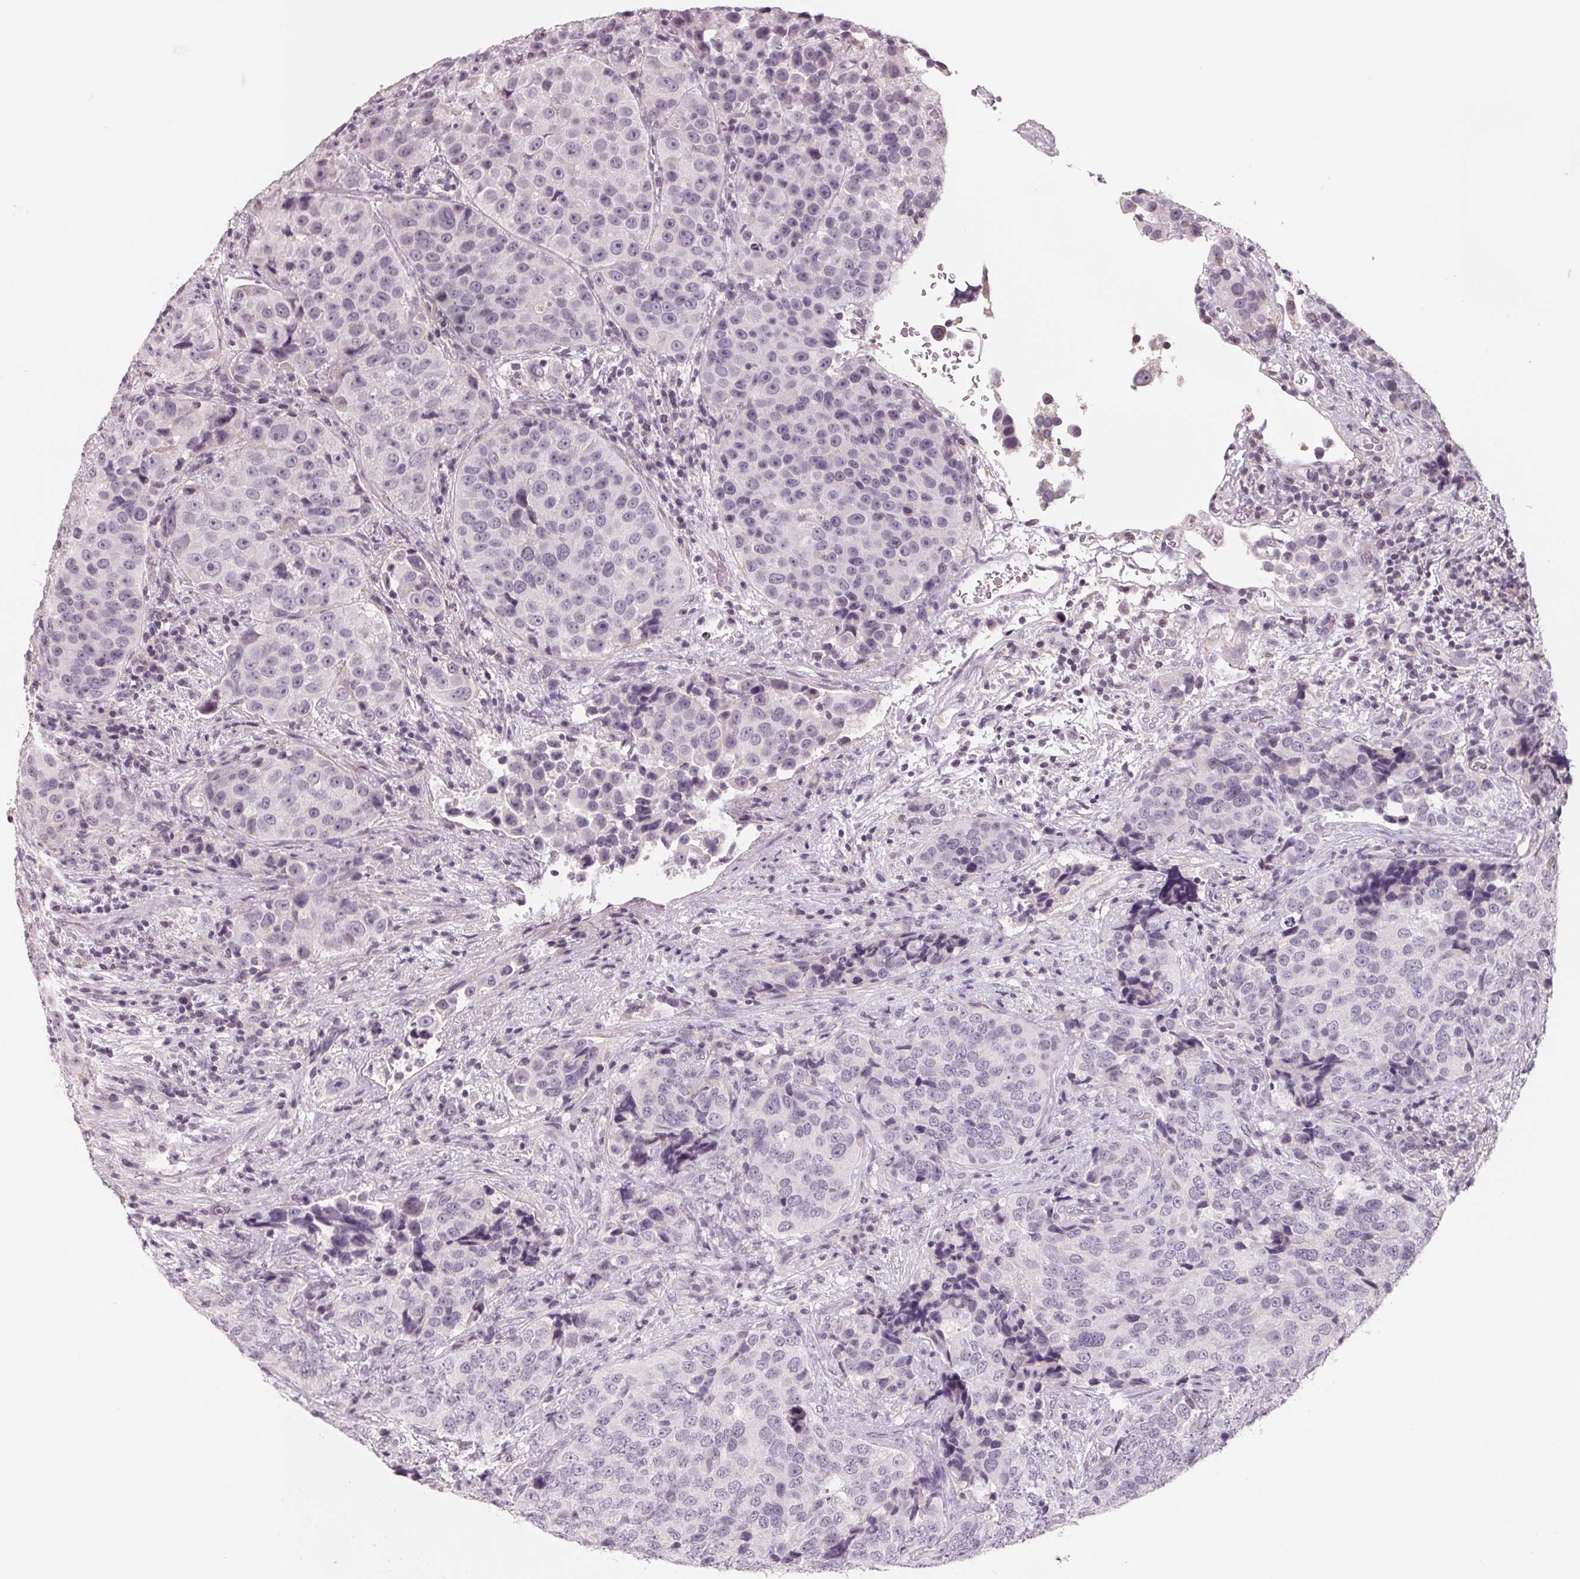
{"staining": {"intensity": "negative", "quantity": "none", "location": "none"}, "tissue": "urothelial cancer", "cell_type": "Tumor cells", "image_type": "cancer", "snomed": [{"axis": "morphology", "description": "Urothelial carcinoma, NOS"}, {"axis": "topography", "description": "Urinary bladder"}], "caption": "High power microscopy image of an immunohistochemistry (IHC) photomicrograph of urothelial cancer, revealing no significant staining in tumor cells.", "gene": "FTCD", "patient": {"sex": "male", "age": 52}}